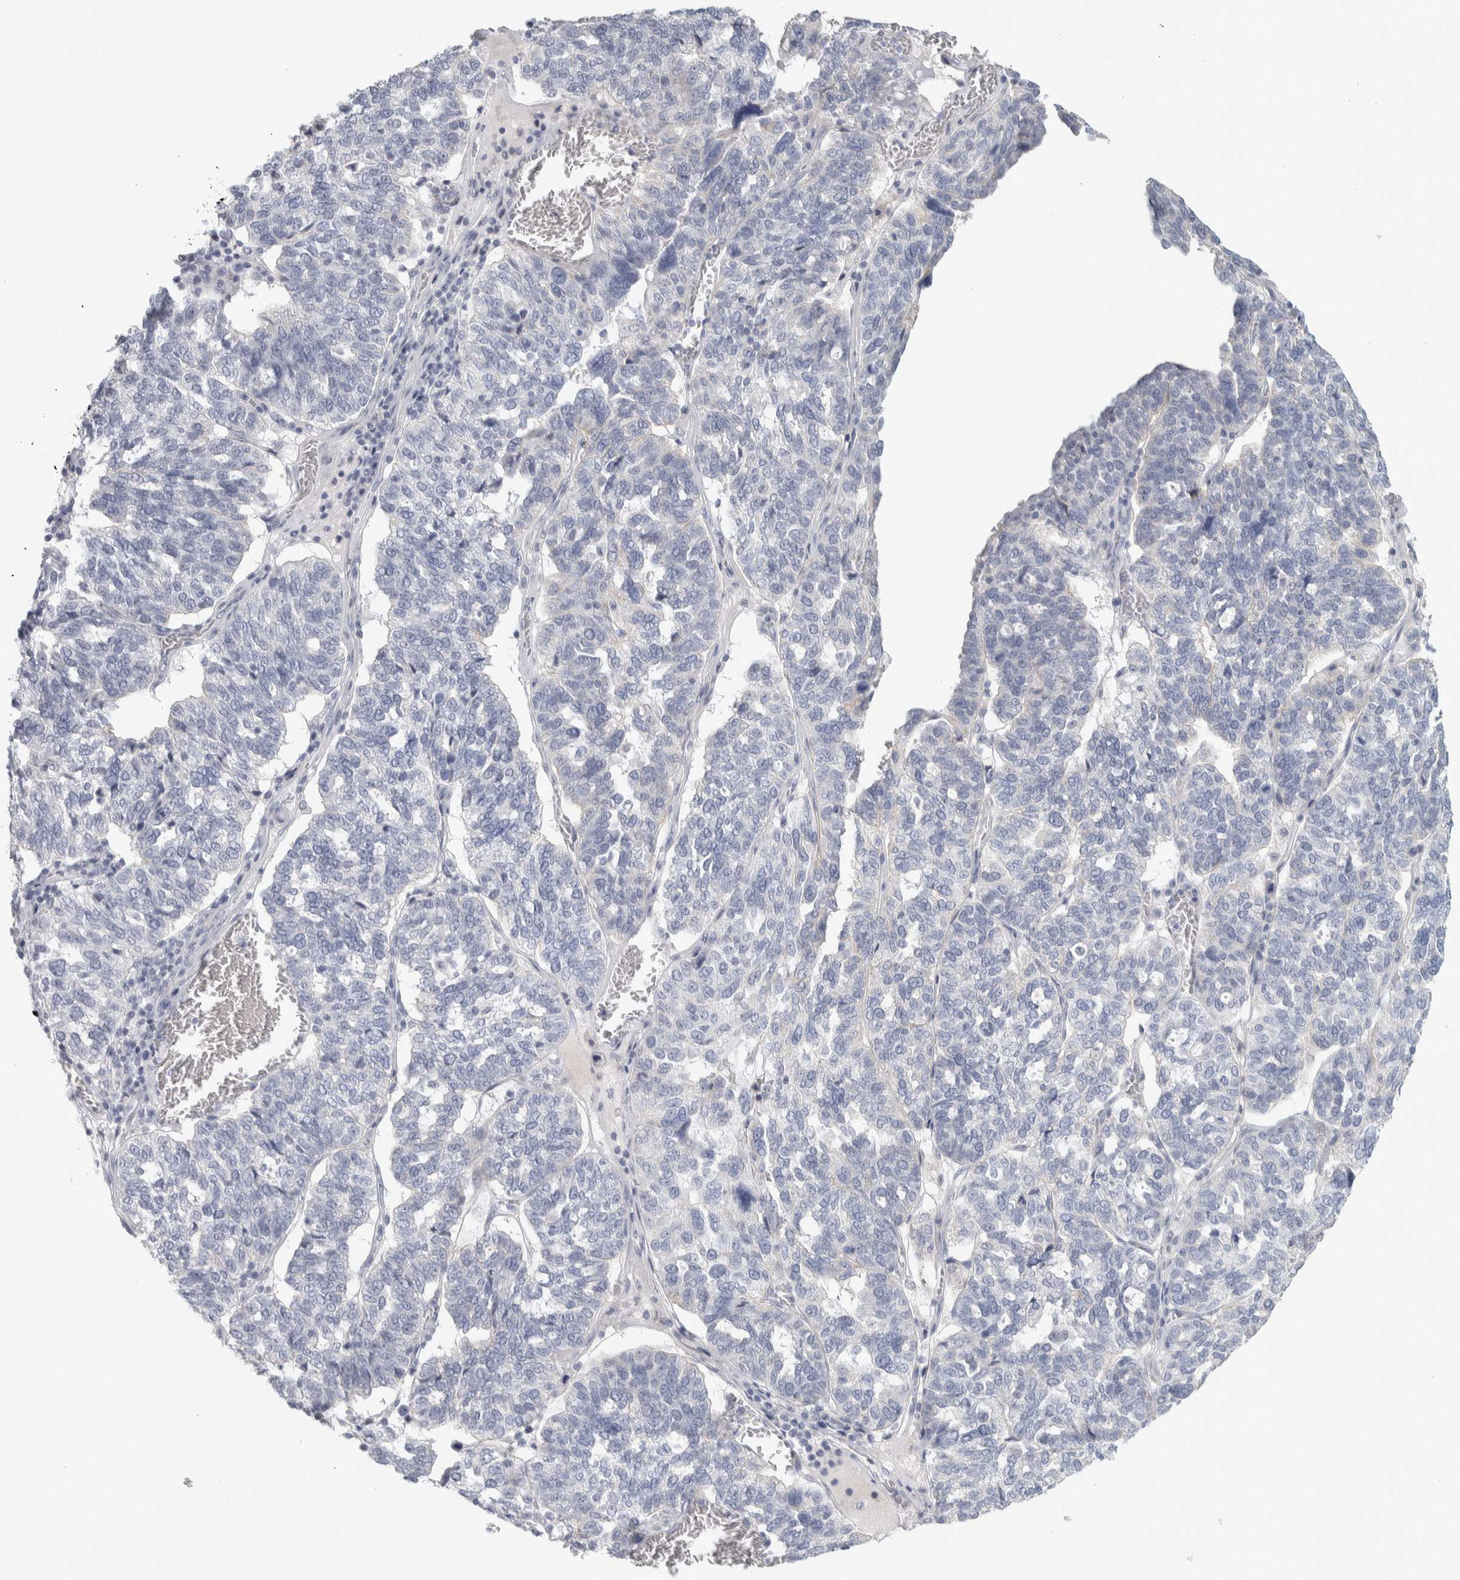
{"staining": {"intensity": "negative", "quantity": "none", "location": "none"}, "tissue": "ovarian cancer", "cell_type": "Tumor cells", "image_type": "cancer", "snomed": [{"axis": "morphology", "description": "Cystadenocarcinoma, serous, NOS"}, {"axis": "topography", "description": "Ovary"}], "caption": "DAB immunohistochemical staining of serous cystadenocarcinoma (ovarian) demonstrates no significant expression in tumor cells.", "gene": "DCXR", "patient": {"sex": "female", "age": 59}}